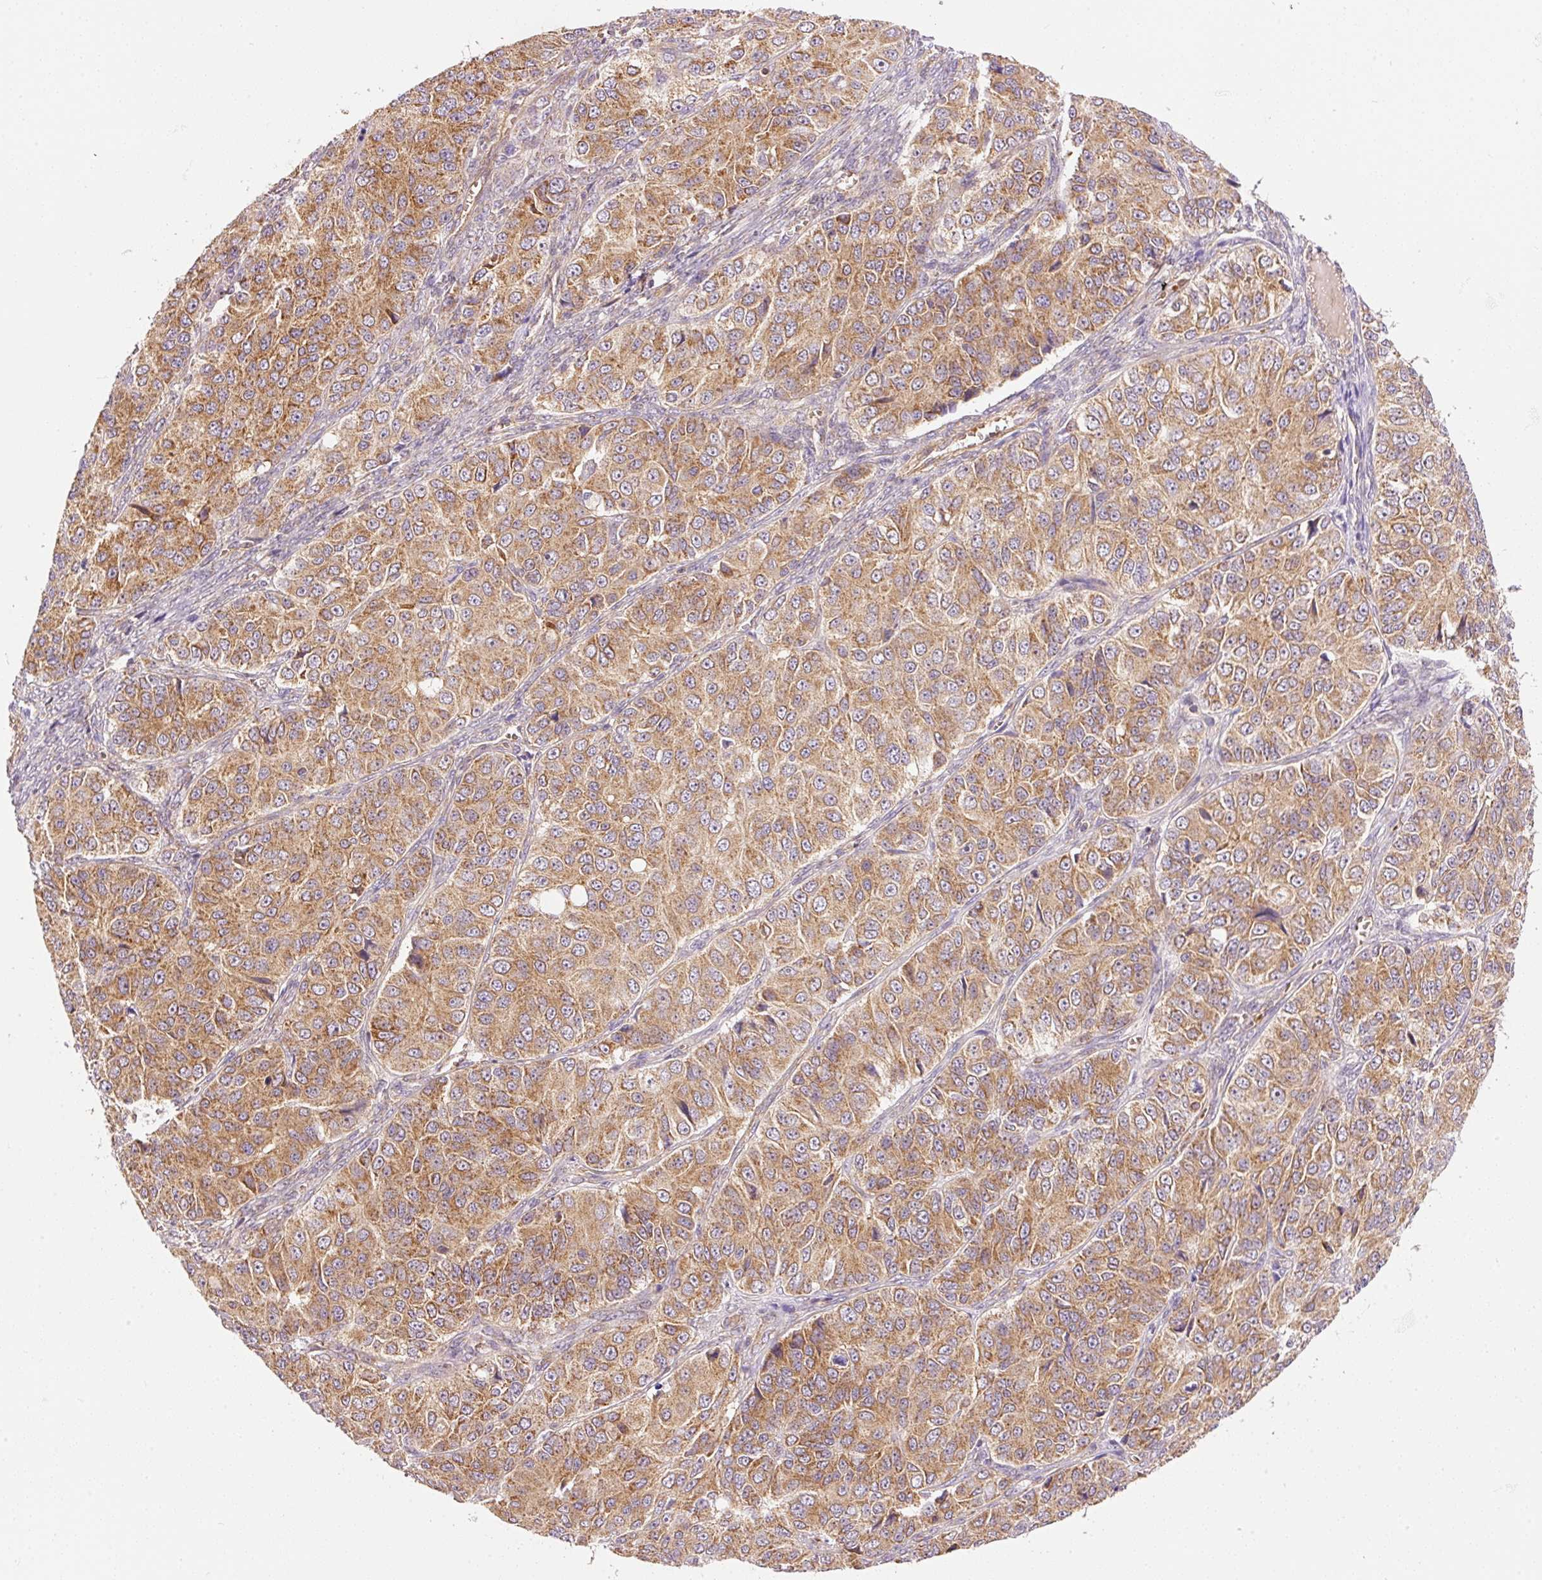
{"staining": {"intensity": "moderate", "quantity": ">75%", "location": "cytoplasmic/membranous"}, "tissue": "ovarian cancer", "cell_type": "Tumor cells", "image_type": "cancer", "snomed": [{"axis": "morphology", "description": "Carcinoma, endometroid"}, {"axis": "topography", "description": "Ovary"}], "caption": "Protein staining of ovarian cancer (endometroid carcinoma) tissue displays moderate cytoplasmic/membranous staining in about >75% of tumor cells.", "gene": "ADCY4", "patient": {"sex": "female", "age": 51}}